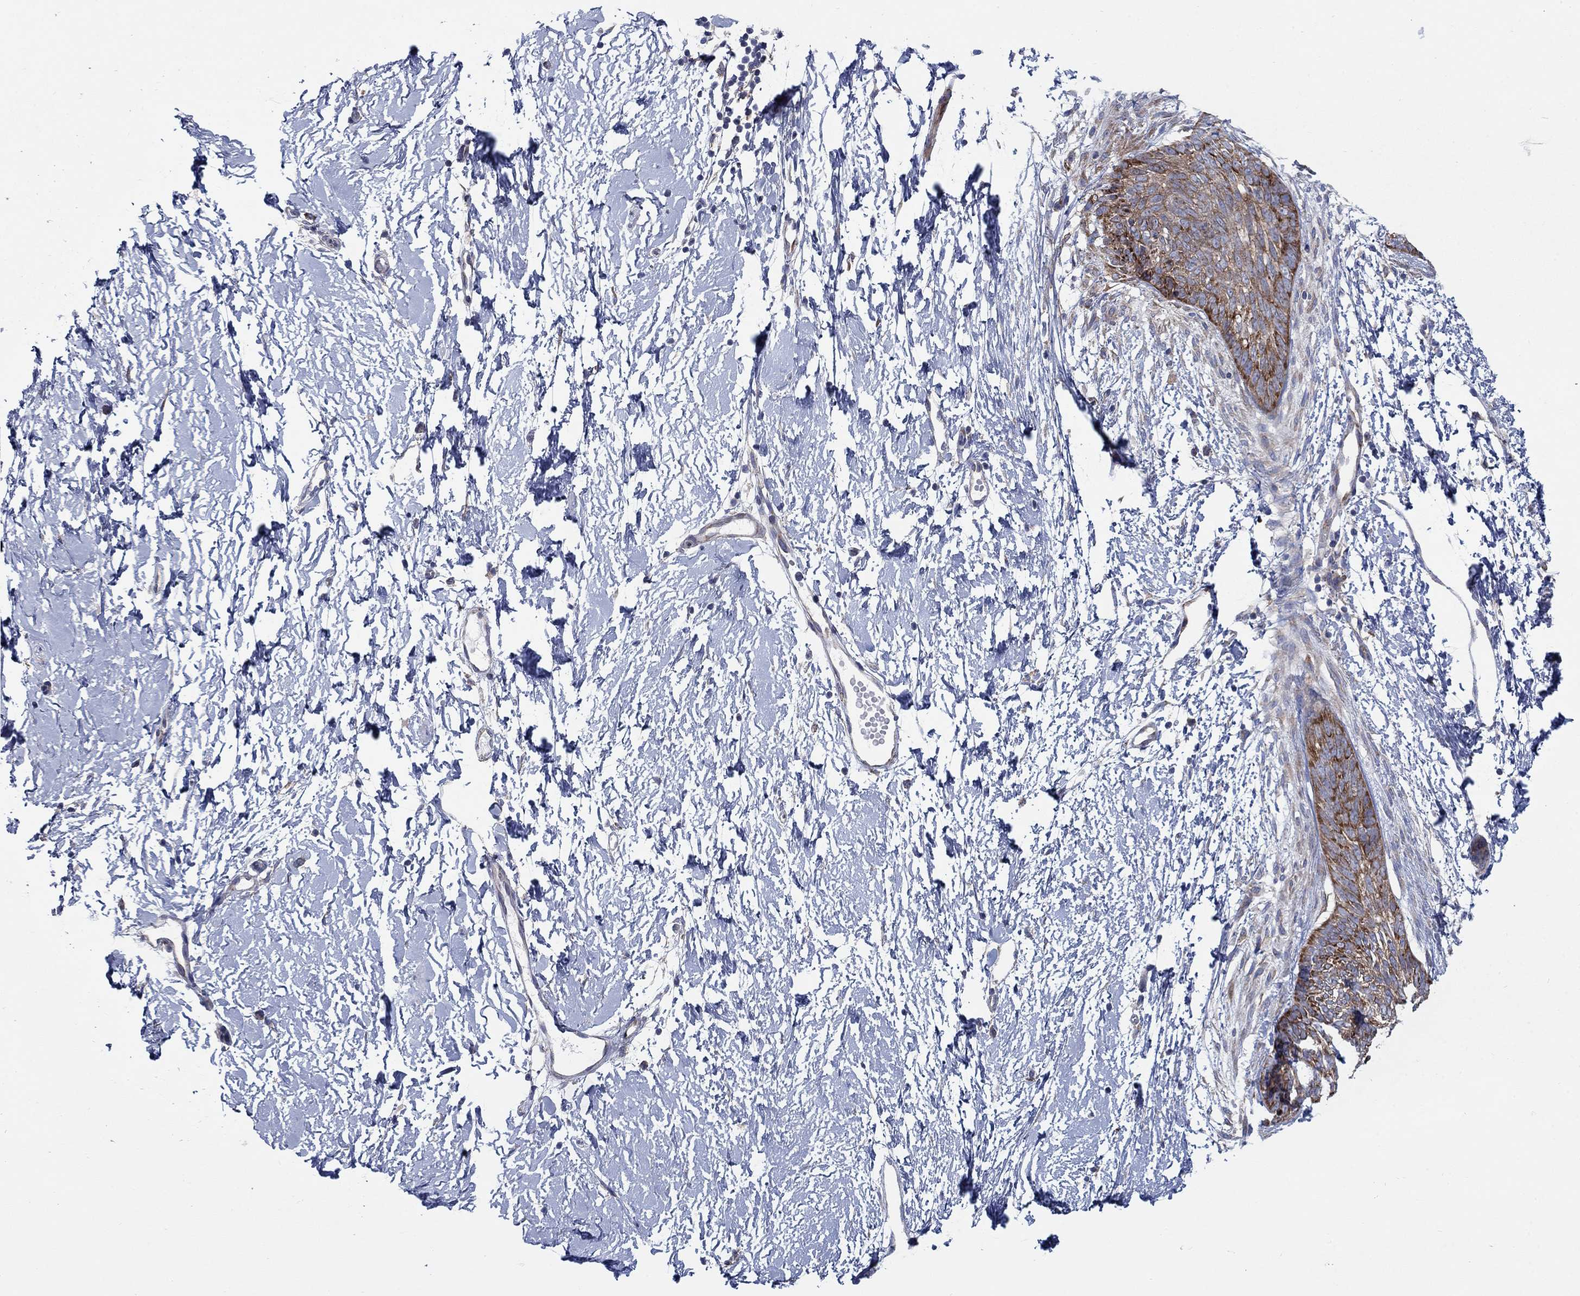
{"staining": {"intensity": "strong", "quantity": "25%-75%", "location": "cytoplasmic/membranous"}, "tissue": "skin cancer", "cell_type": "Tumor cells", "image_type": "cancer", "snomed": [{"axis": "morphology", "description": "Normal tissue, NOS"}, {"axis": "morphology", "description": "Basal cell carcinoma"}, {"axis": "topography", "description": "Skin"}], "caption": "Protein expression analysis of skin cancer (basal cell carcinoma) reveals strong cytoplasmic/membranous staining in approximately 25%-75% of tumor cells. (DAB (3,3'-diaminobenzidine) = brown stain, brightfield microscopy at high magnification).", "gene": "TMEM59", "patient": {"sex": "male", "age": 84}}